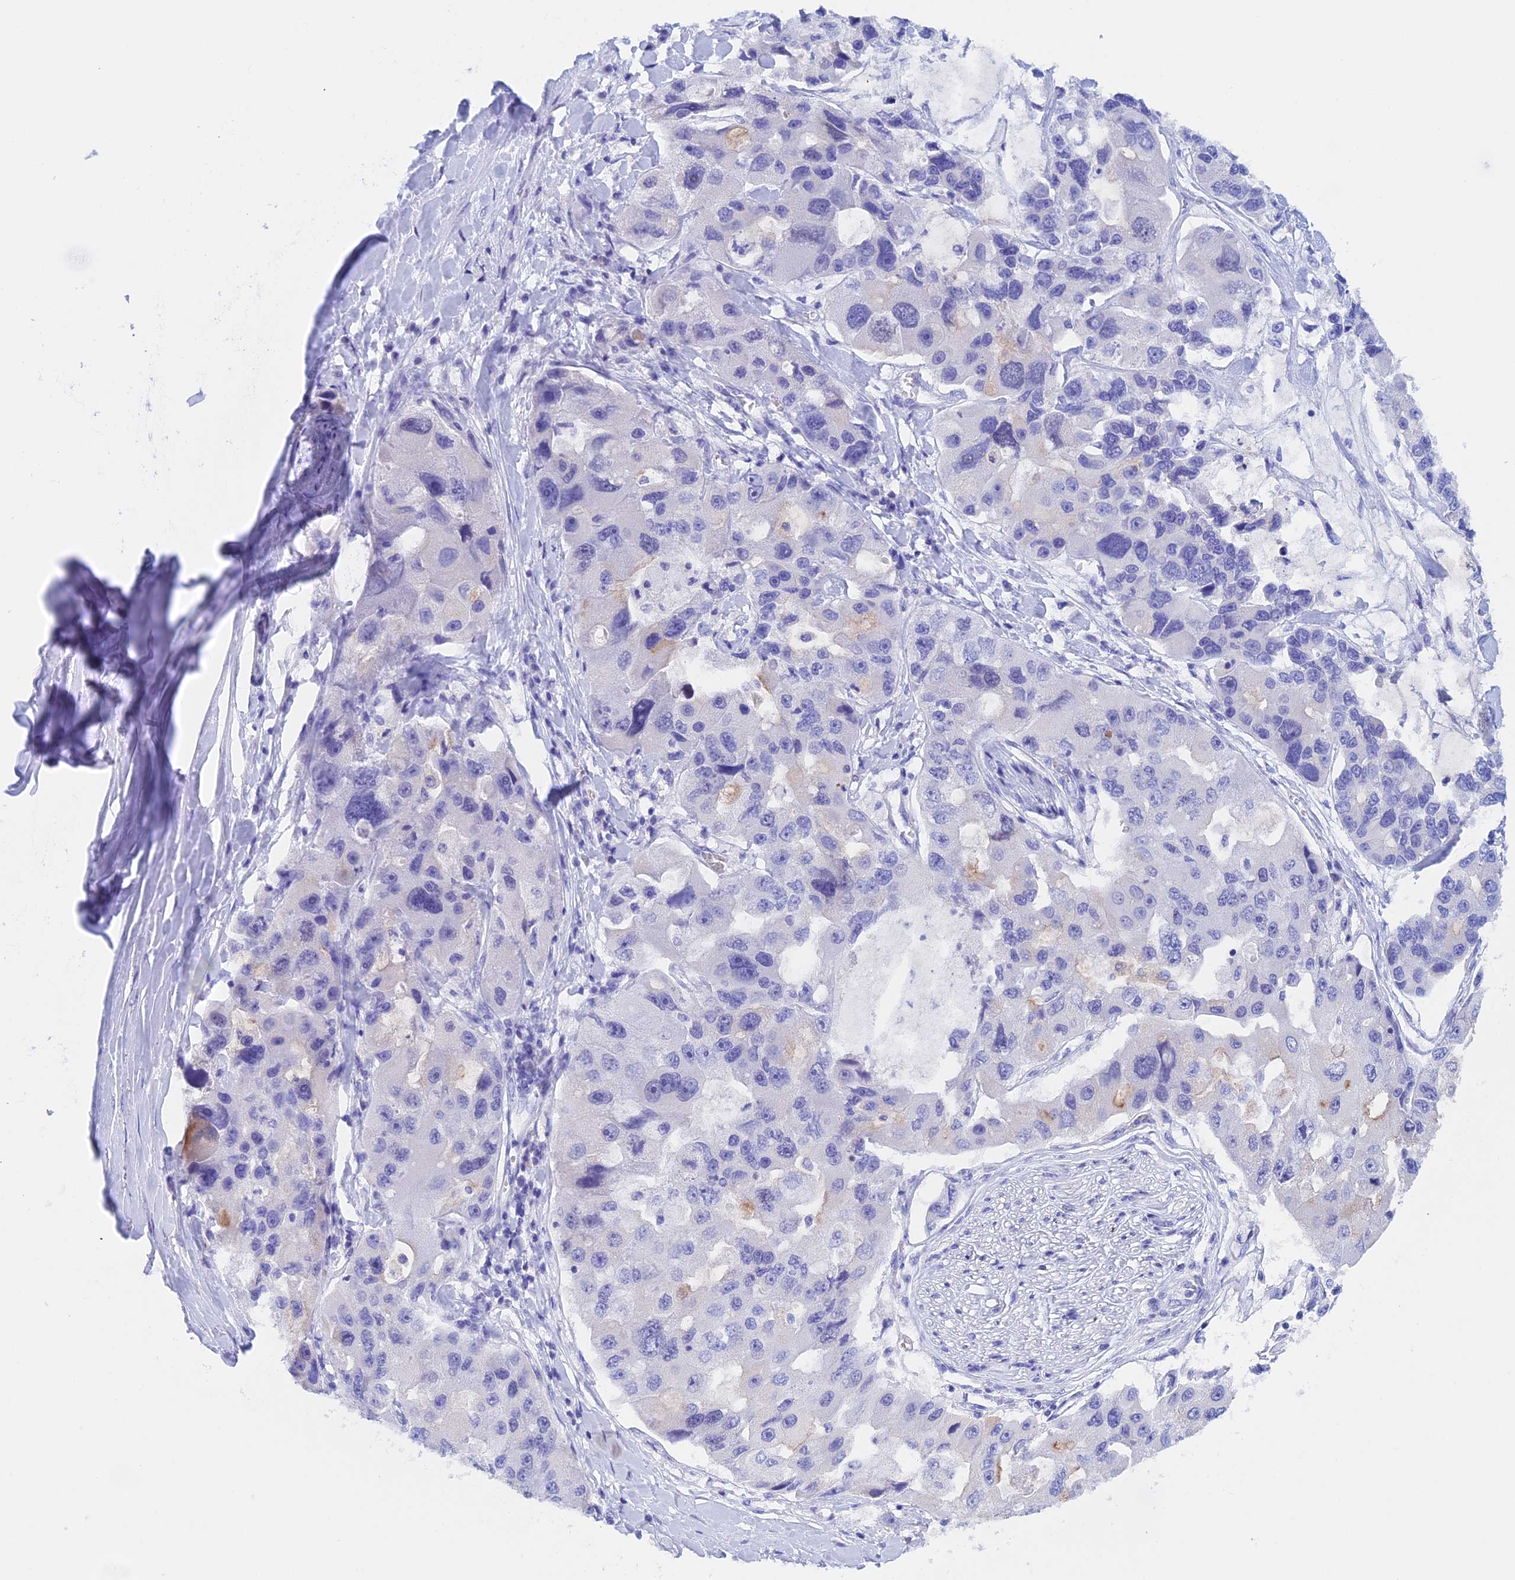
{"staining": {"intensity": "negative", "quantity": "none", "location": "none"}, "tissue": "lung cancer", "cell_type": "Tumor cells", "image_type": "cancer", "snomed": [{"axis": "morphology", "description": "Adenocarcinoma, NOS"}, {"axis": "topography", "description": "Lung"}], "caption": "DAB immunohistochemical staining of human lung cancer (adenocarcinoma) reveals no significant expression in tumor cells. (DAB (3,3'-diaminobenzidine) IHC with hematoxylin counter stain).", "gene": "PSMC3IP", "patient": {"sex": "female", "age": 54}}